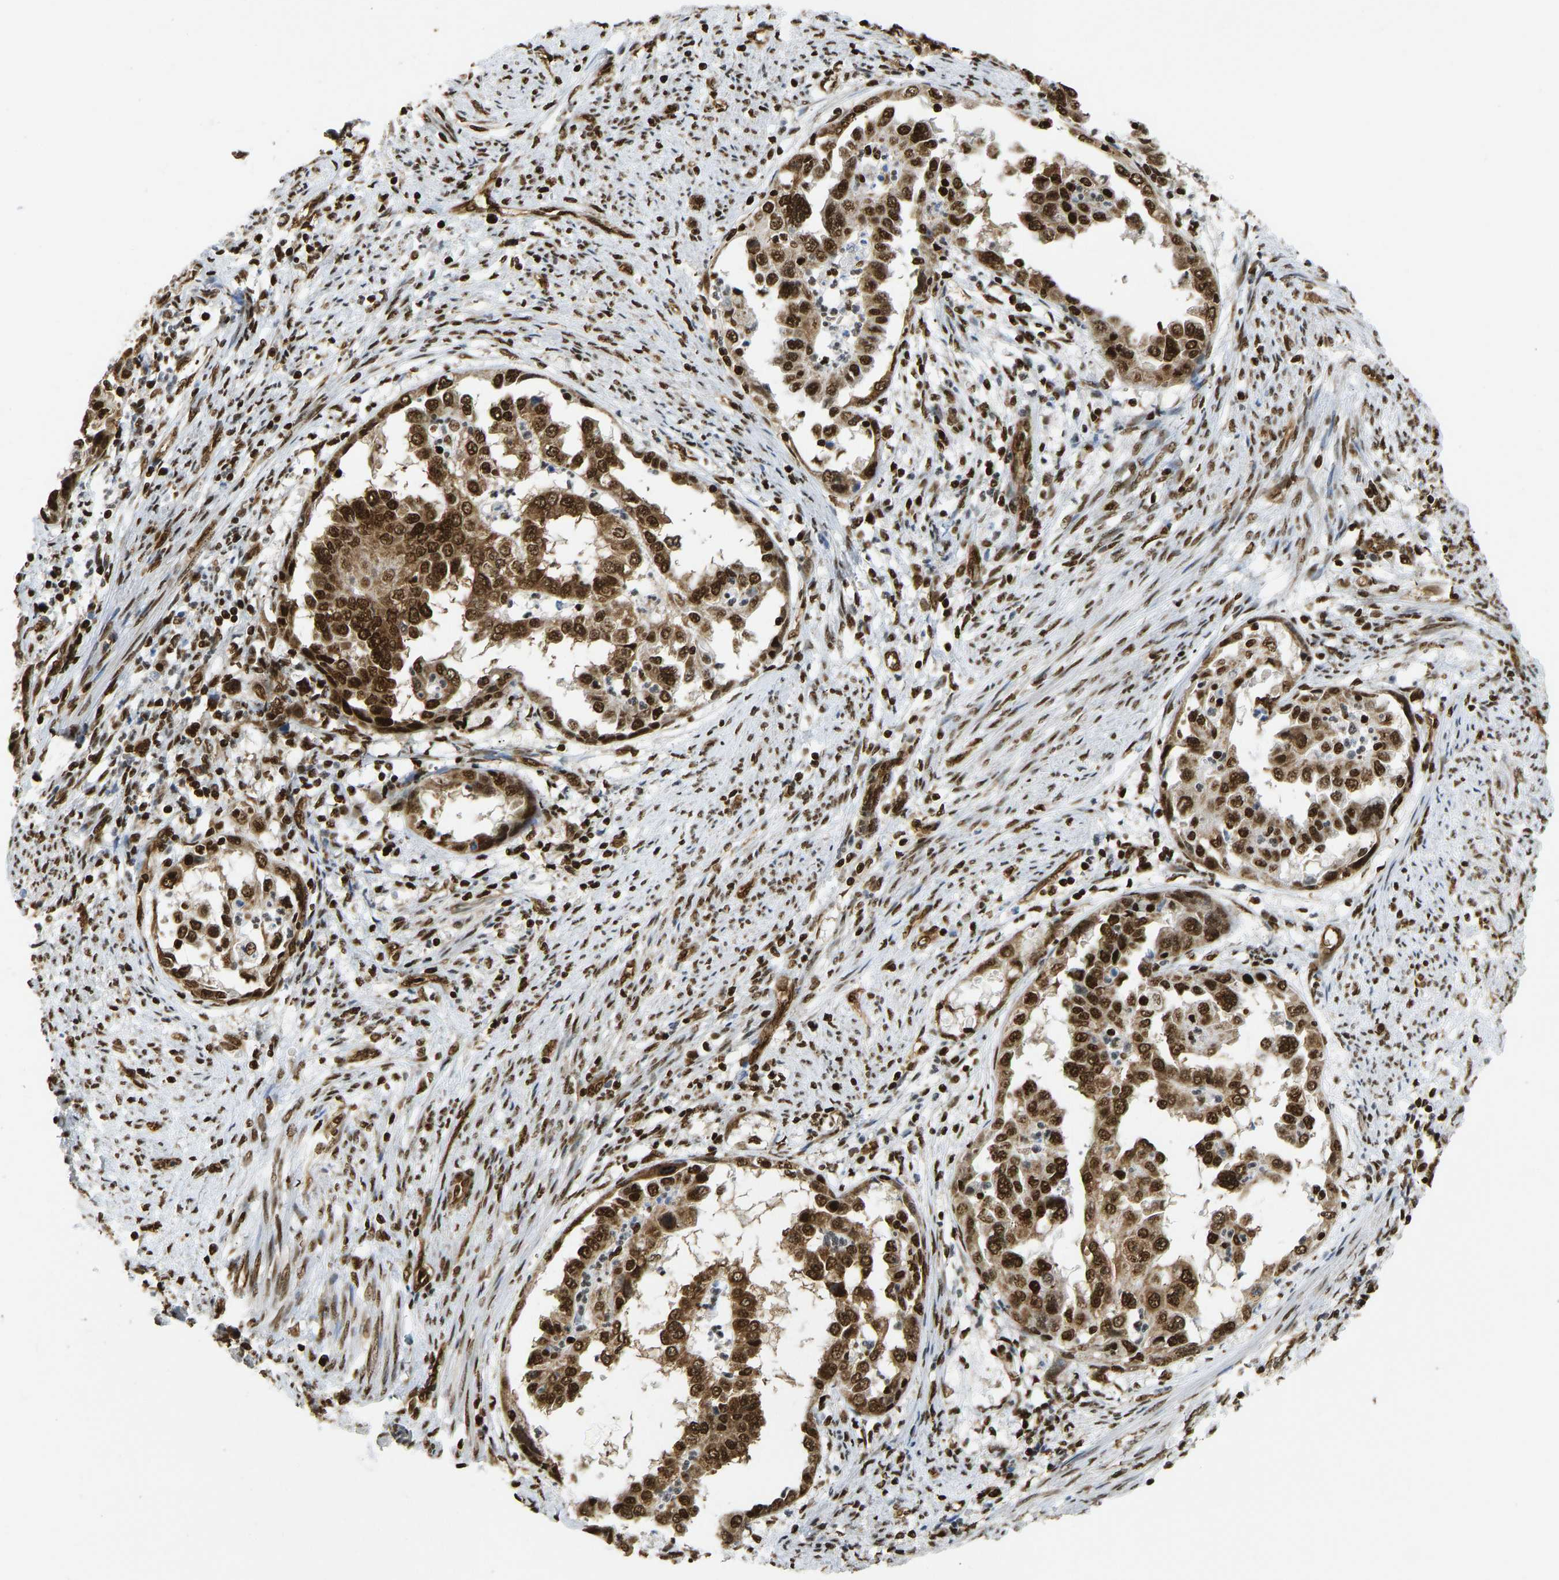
{"staining": {"intensity": "strong", "quantity": ">75%", "location": "cytoplasmic/membranous,nuclear"}, "tissue": "endometrial cancer", "cell_type": "Tumor cells", "image_type": "cancer", "snomed": [{"axis": "morphology", "description": "Adenocarcinoma, NOS"}, {"axis": "topography", "description": "Endometrium"}], "caption": "Endometrial cancer (adenocarcinoma) stained with DAB (3,3'-diaminobenzidine) immunohistochemistry reveals high levels of strong cytoplasmic/membranous and nuclear positivity in about >75% of tumor cells.", "gene": "ZSCAN20", "patient": {"sex": "female", "age": 85}}